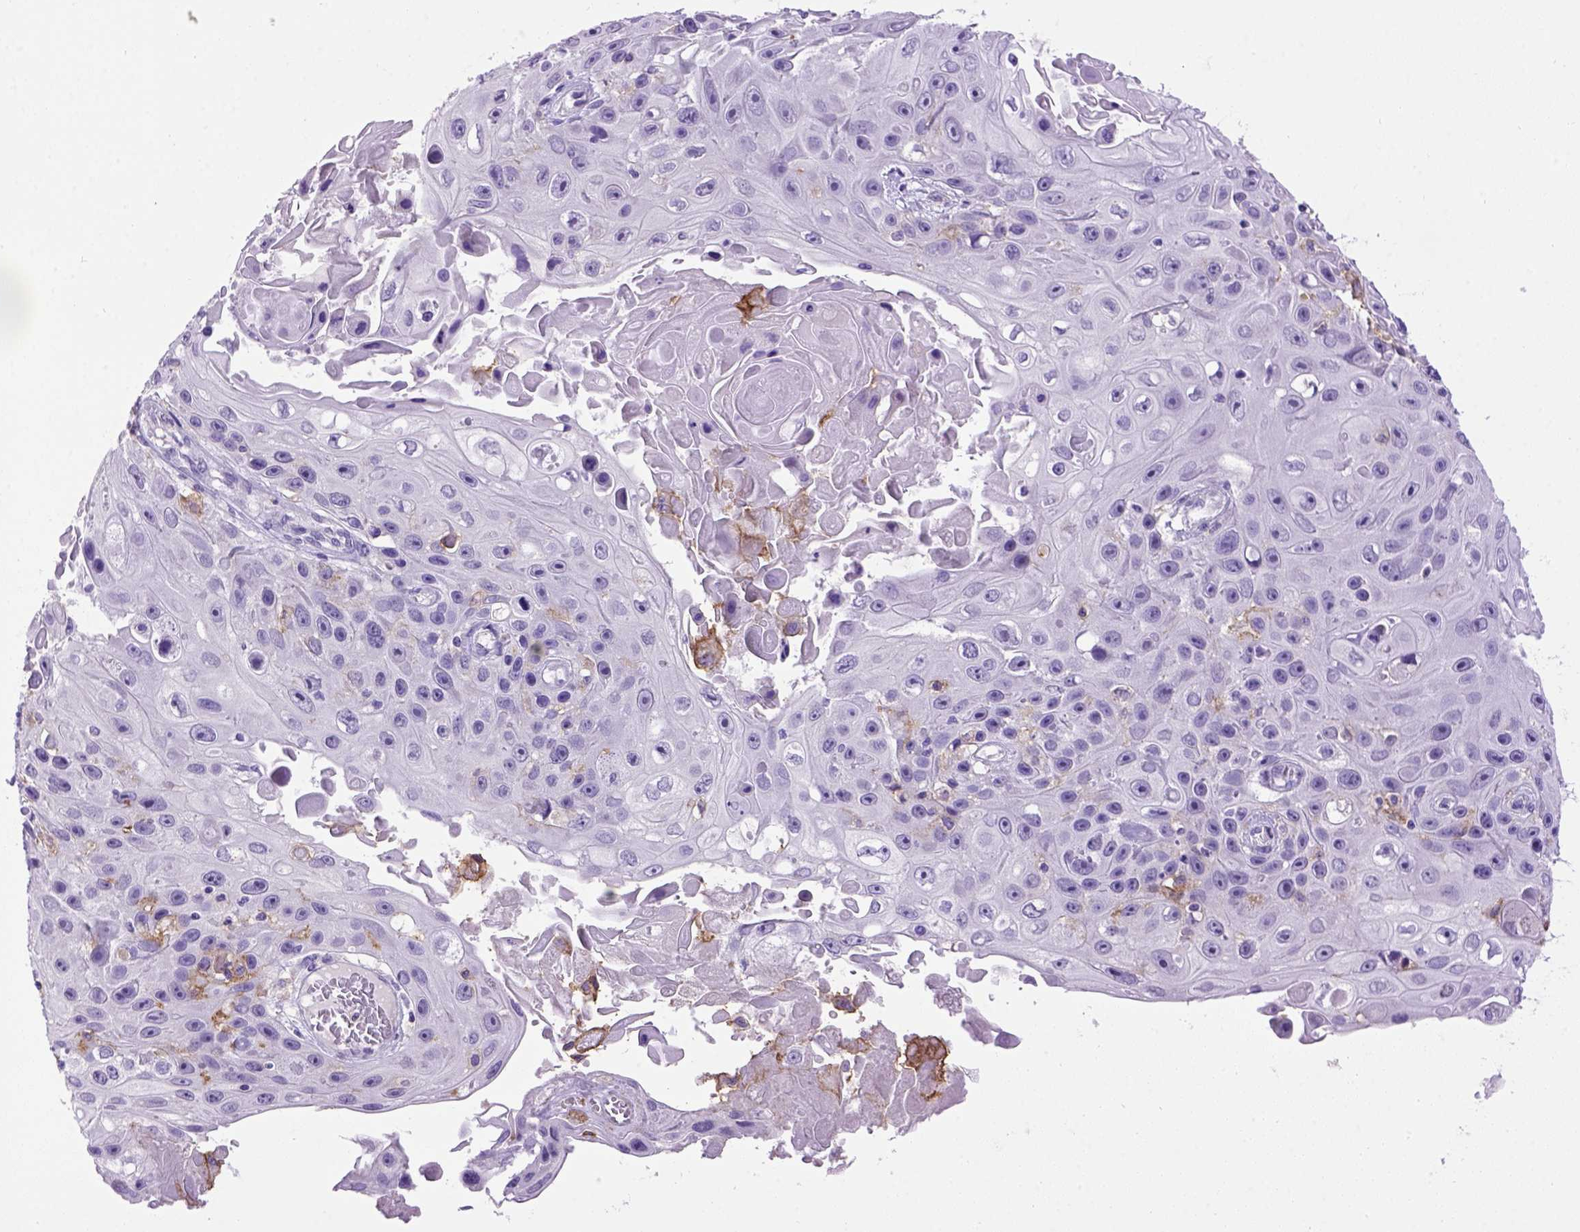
{"staining": {"intensity": "negative", "quantity": "none", "location": "none"}, "tissue": "skin cancer", "cell_type": "Tumor cells", "image_type": "cancer", "snomed": [{"axis": "morphology", "description": "Squamous cell carcinoma, NOS"}, {"axis": "topography", "description": "Skin"}], "caption": "This is an immunohistochemistry (IHC) photomicrograph of skin cancer. There is no staining in tumor cells.", "gene": "ITGAX", "patient": {"sex": "male", "age": 82}}